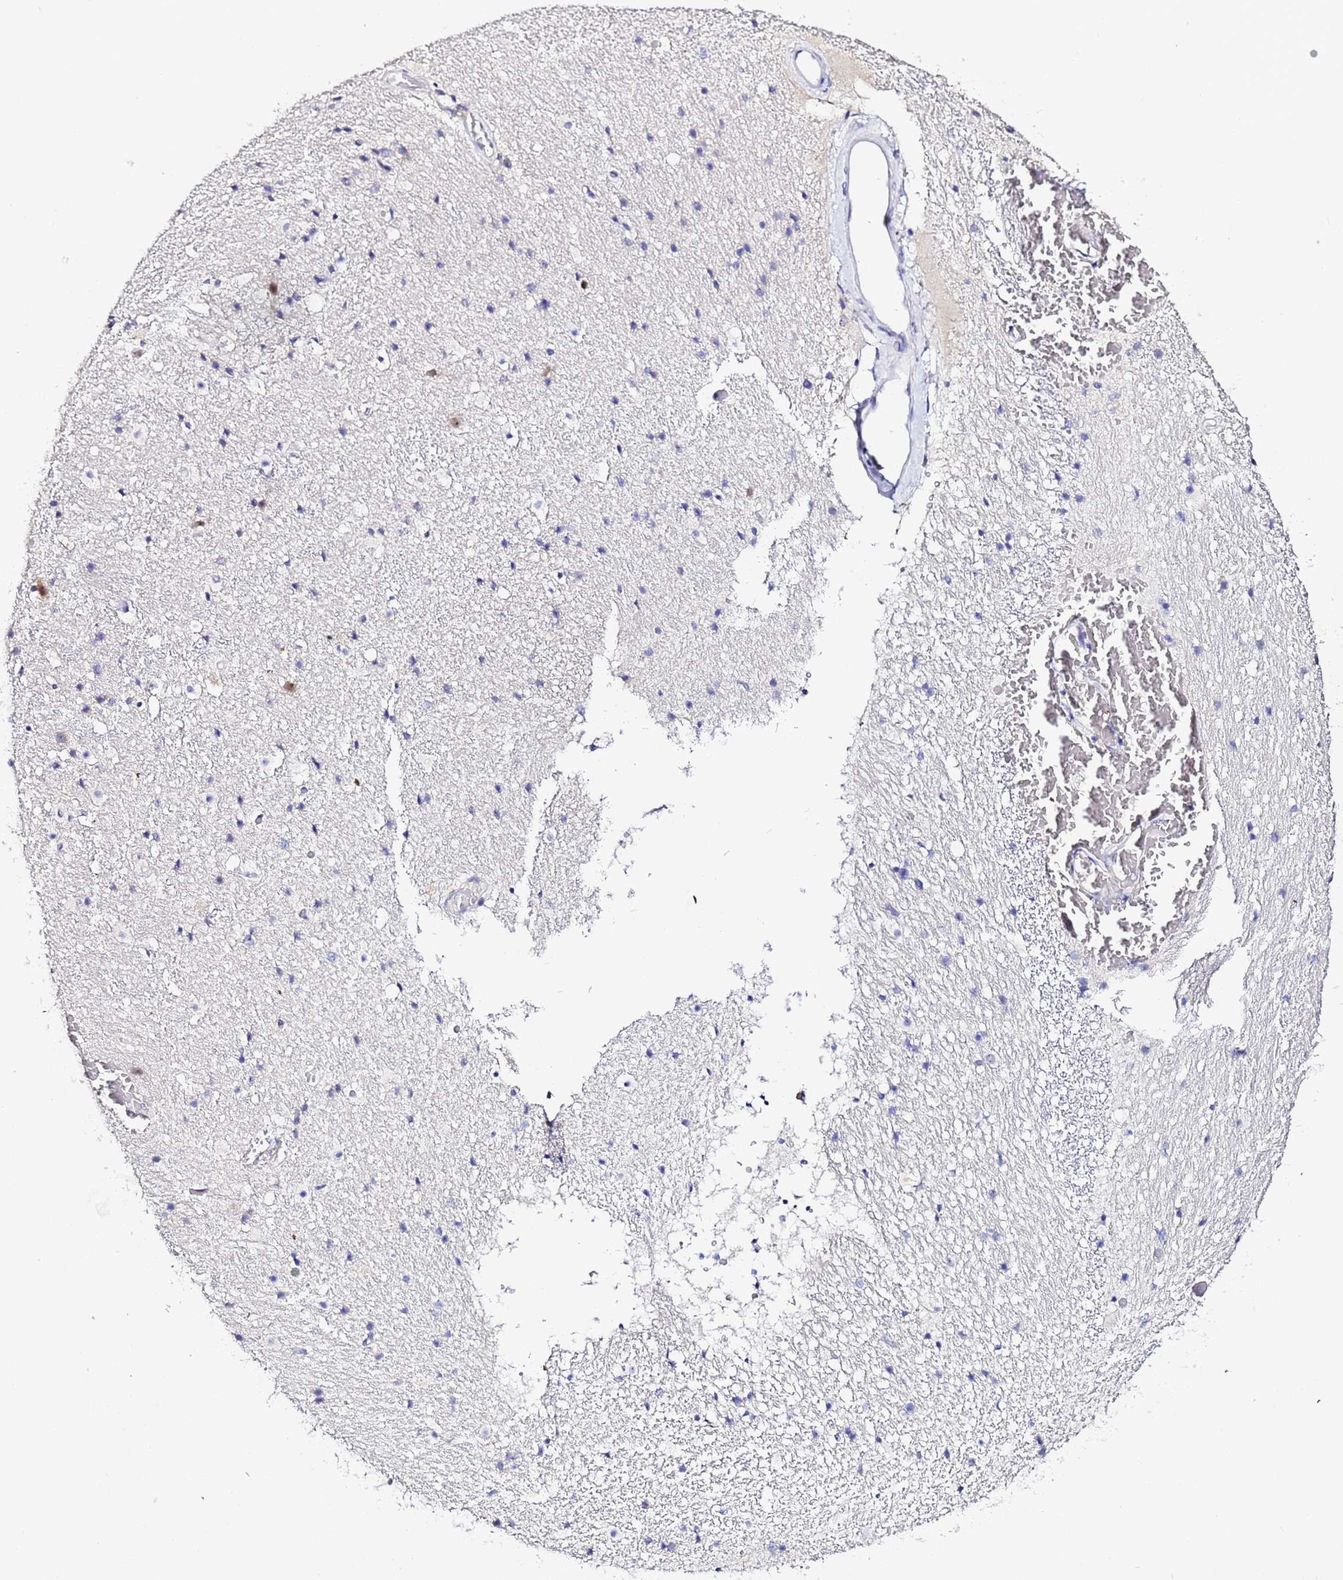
{"staining": {"intensity": "negative", "quantity": "none", "location": "none"}, "tissue": "hippocampus", "cell_type": "Glial cells", "image_type": "normal", "snomed": [{"axis": "morphology", "description": "Normal tissue, NOS"}, {"axis": "topography", "description": "Hippocampus"}], "caption": "This photomicrograph is of benign hippocampus stained with immunohistochemistry (IHC) to label a protein in brown with the nuclei are counter-stained blue. There is no expression in glial cells. The staining is performed using DAB (3,3'-diaminobenzidine) brown chromogen with nuclei counter-stained in using hematoxylin.", "gene": "ACTL6B", "patient": {"sex": "female", "age": 52}}